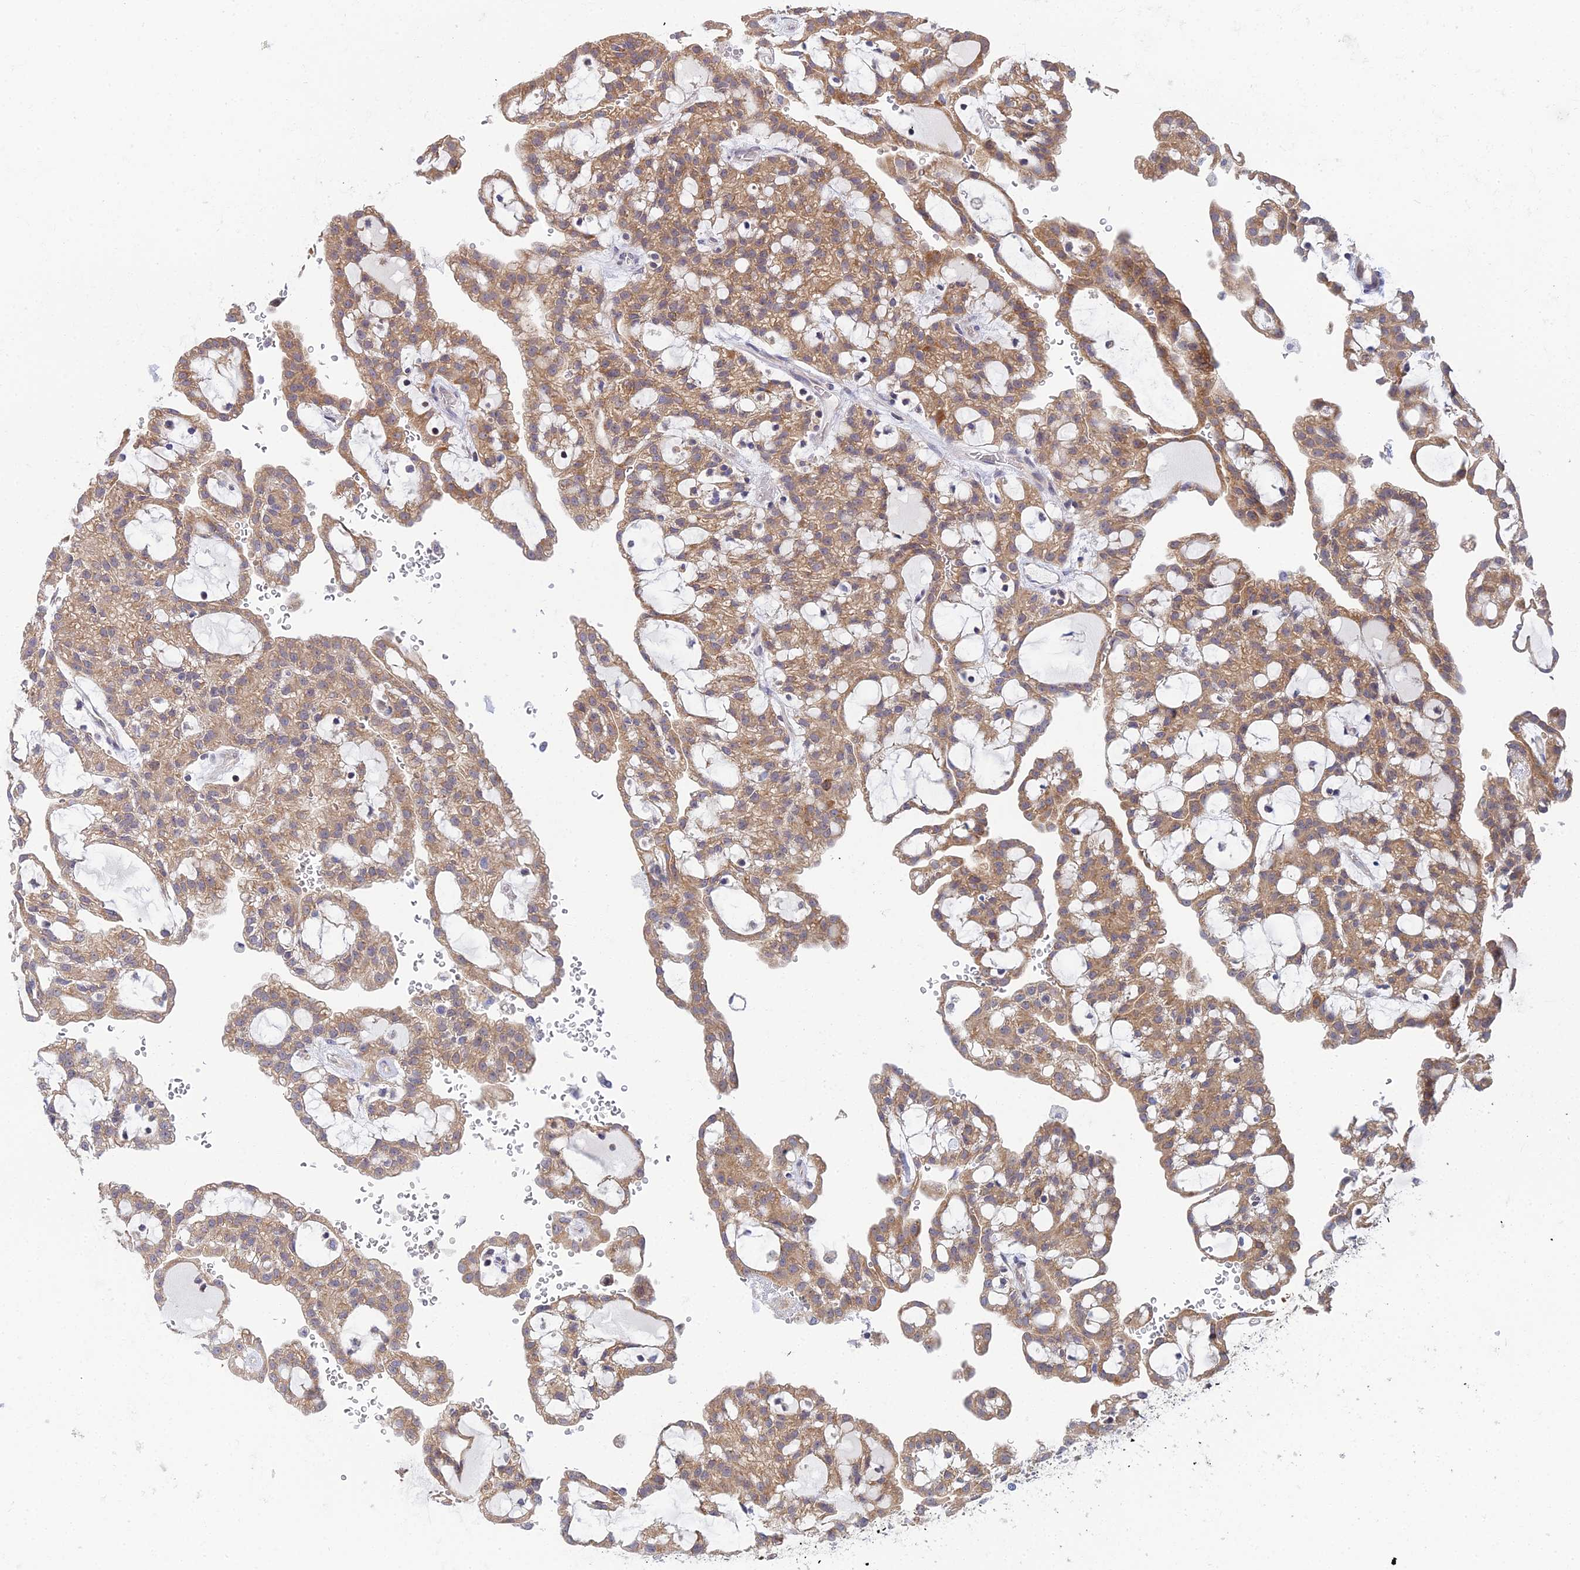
{"staining": {"intensity": "moderate", "quantity": ">75%", "location": "cytoplasmic/membranous"}, "tissue": "renal cancer", "cell_type": "Tumor cells", "image_type": "cancer", "snomed": [{"axis": "morphology", "description": "Adenocarcinoma, NOS"}, {"axis": "topography", "description": "Kidney"}], "caption": "Human adenocarcinoma (renal) stained with a brown dye displays moderate cytoplasmic/membranous positive expression in approximately >75% of tumor cells.", "gene": "ELOA2", "patient": {"sex": "male", "age": 63}}